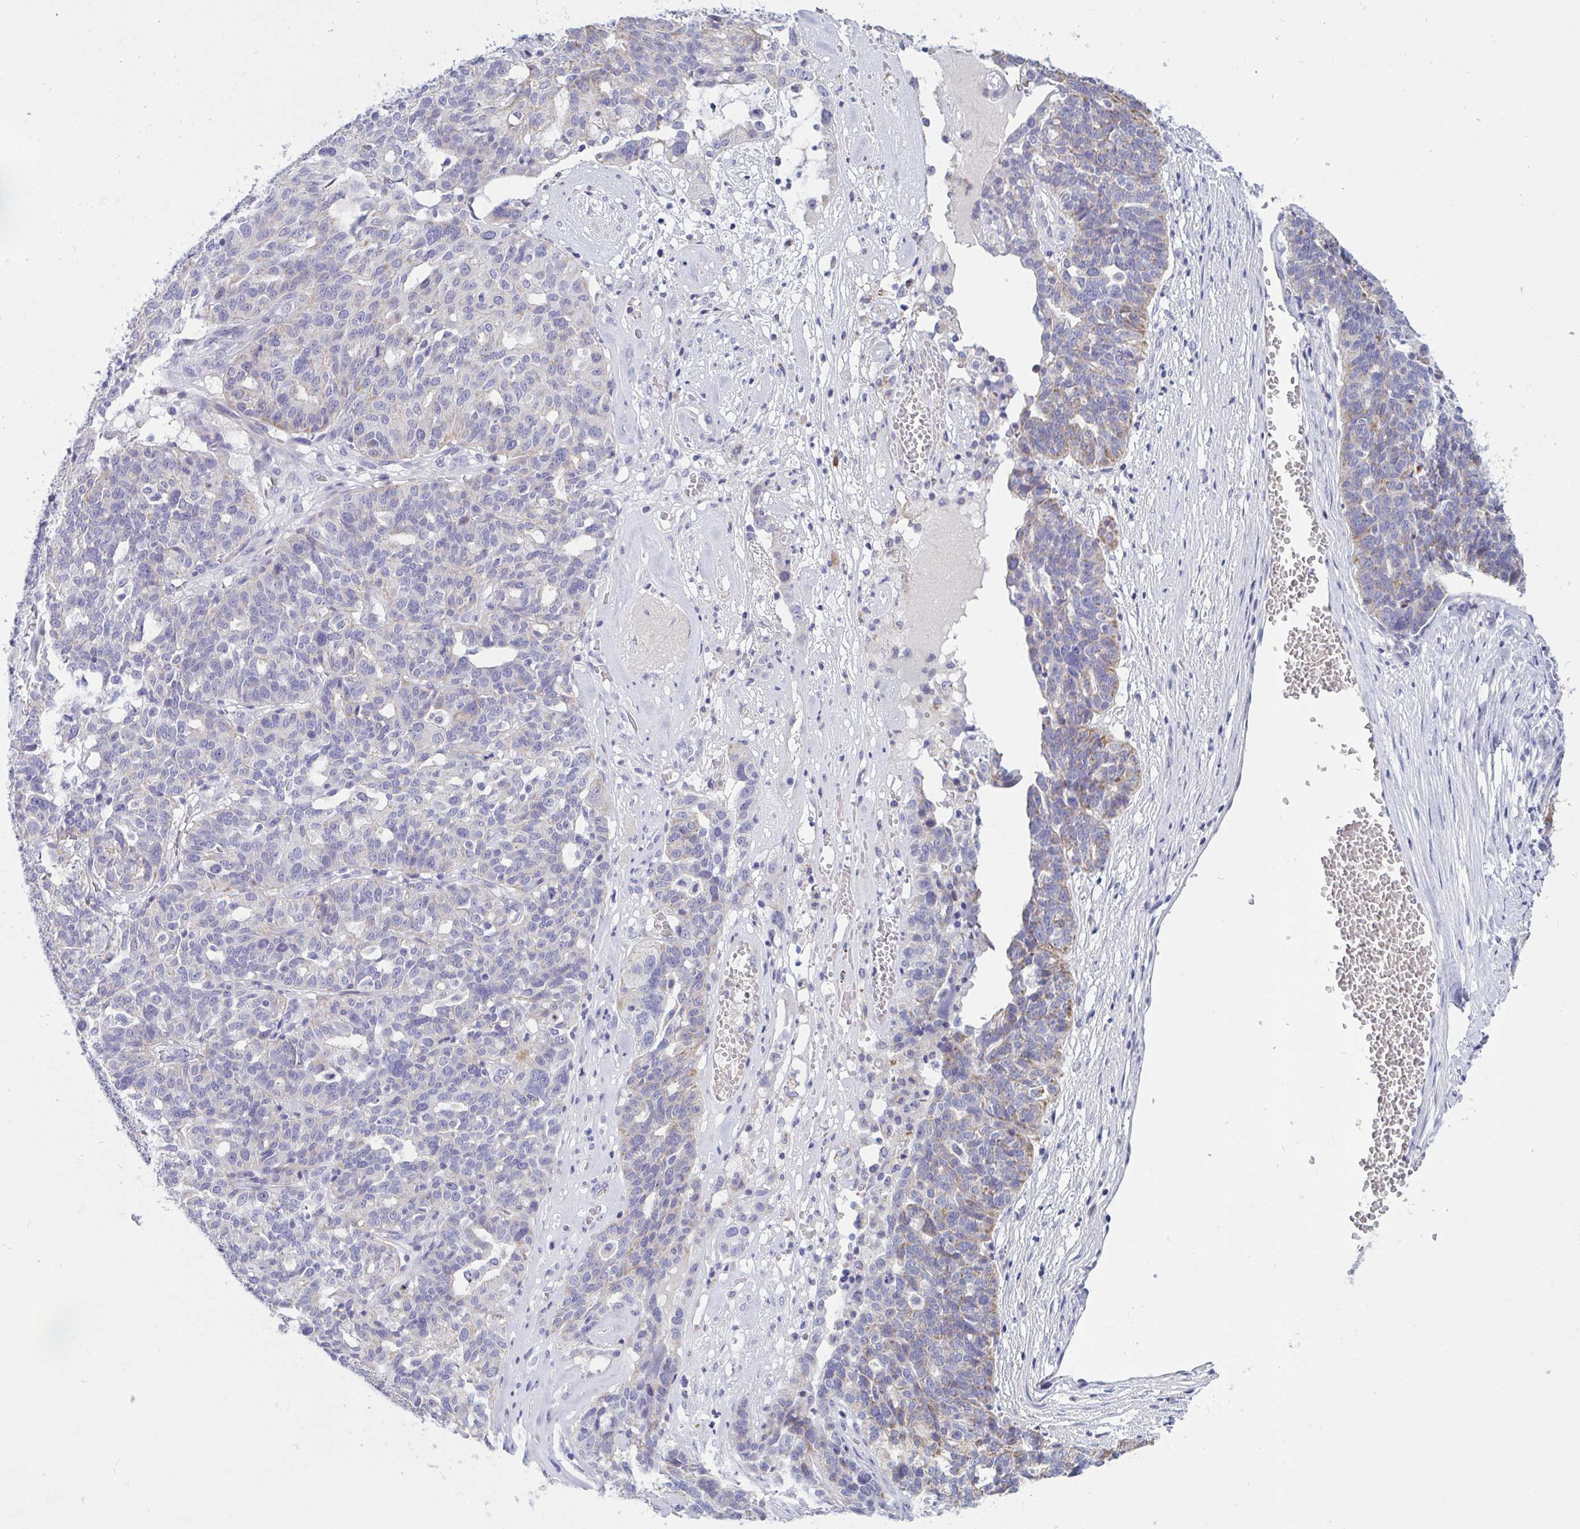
{"staining": {"intensity": "weak", "quantity": "<25%", "location": "cytoplasmic/membranous"}, "tissue": "ovarian cancer", "cell_type": "Tumor cells", "image_type": "cancer", "snomed": [{"axis": "morphology", "description": "Cystadenocarcinoma, serous, NOS"}, {"axis": "topography", "description": "Ovary"}], "caption": "Tumor cells show no significant protein staining in serous cystadenocarcinoma (ovarian).", "gene": "TAS2R38", "patient": {"sex": "female", "age": 59}}